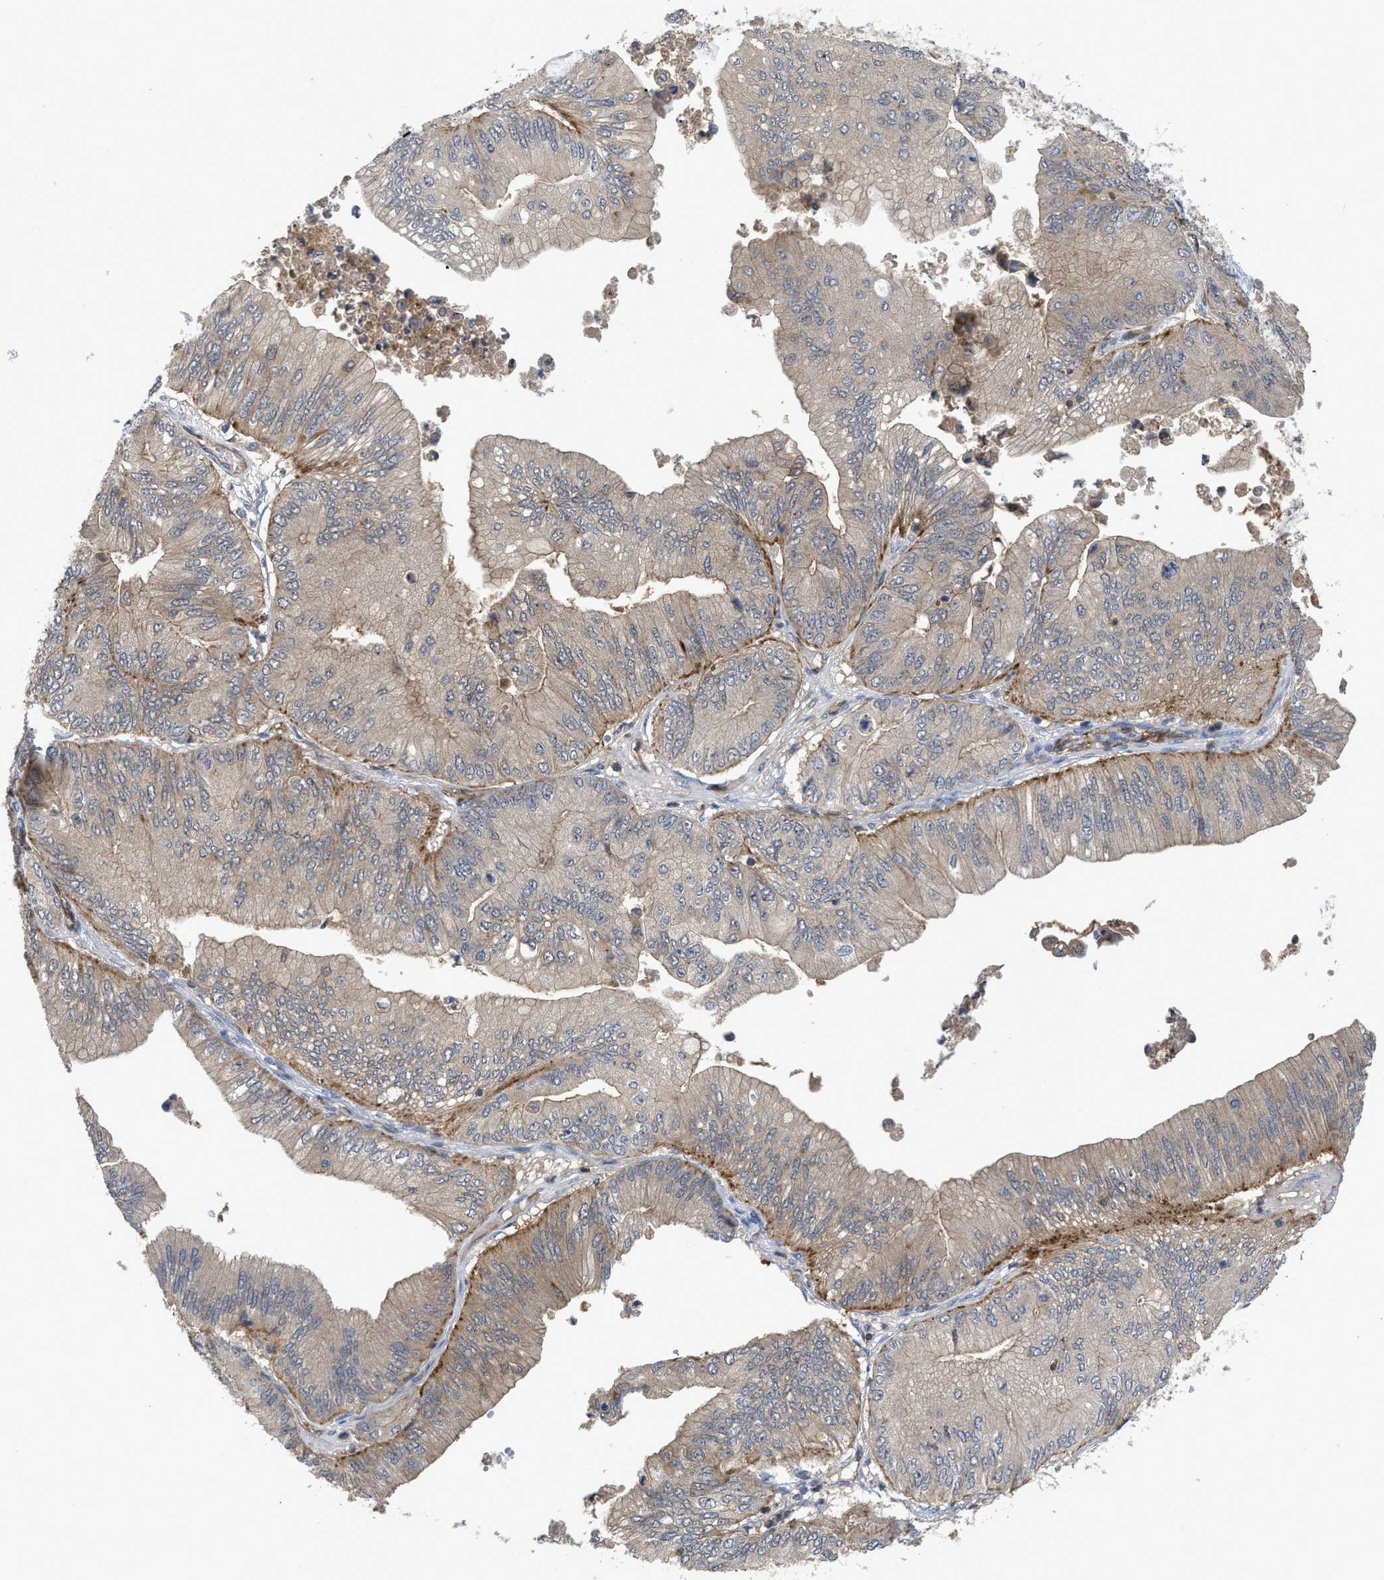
{"staining": {"intensity": "moderate", "quantity": "<25%", "location": "cytoplasmic/membranous"}, "tissue": "ovarian cancer", "cell_type": "Tumor cells", "image_type": "cancer", "snomed": [{"axis": "morphology", "description": "Cystadenocarcinoma, mucinous, NOS"}, {"axis": "topography", "description": "Ovary"}], "caption": "Immunohistochemistry (IHC) of ovarian mucinous cystadenocarcinoma displays low levels of moderate cytoplasmic/membranous positivity in approximately <25% of tumor cells.", "gene": "LDAF1", "patient": {"sex": "female", "age": 61}}